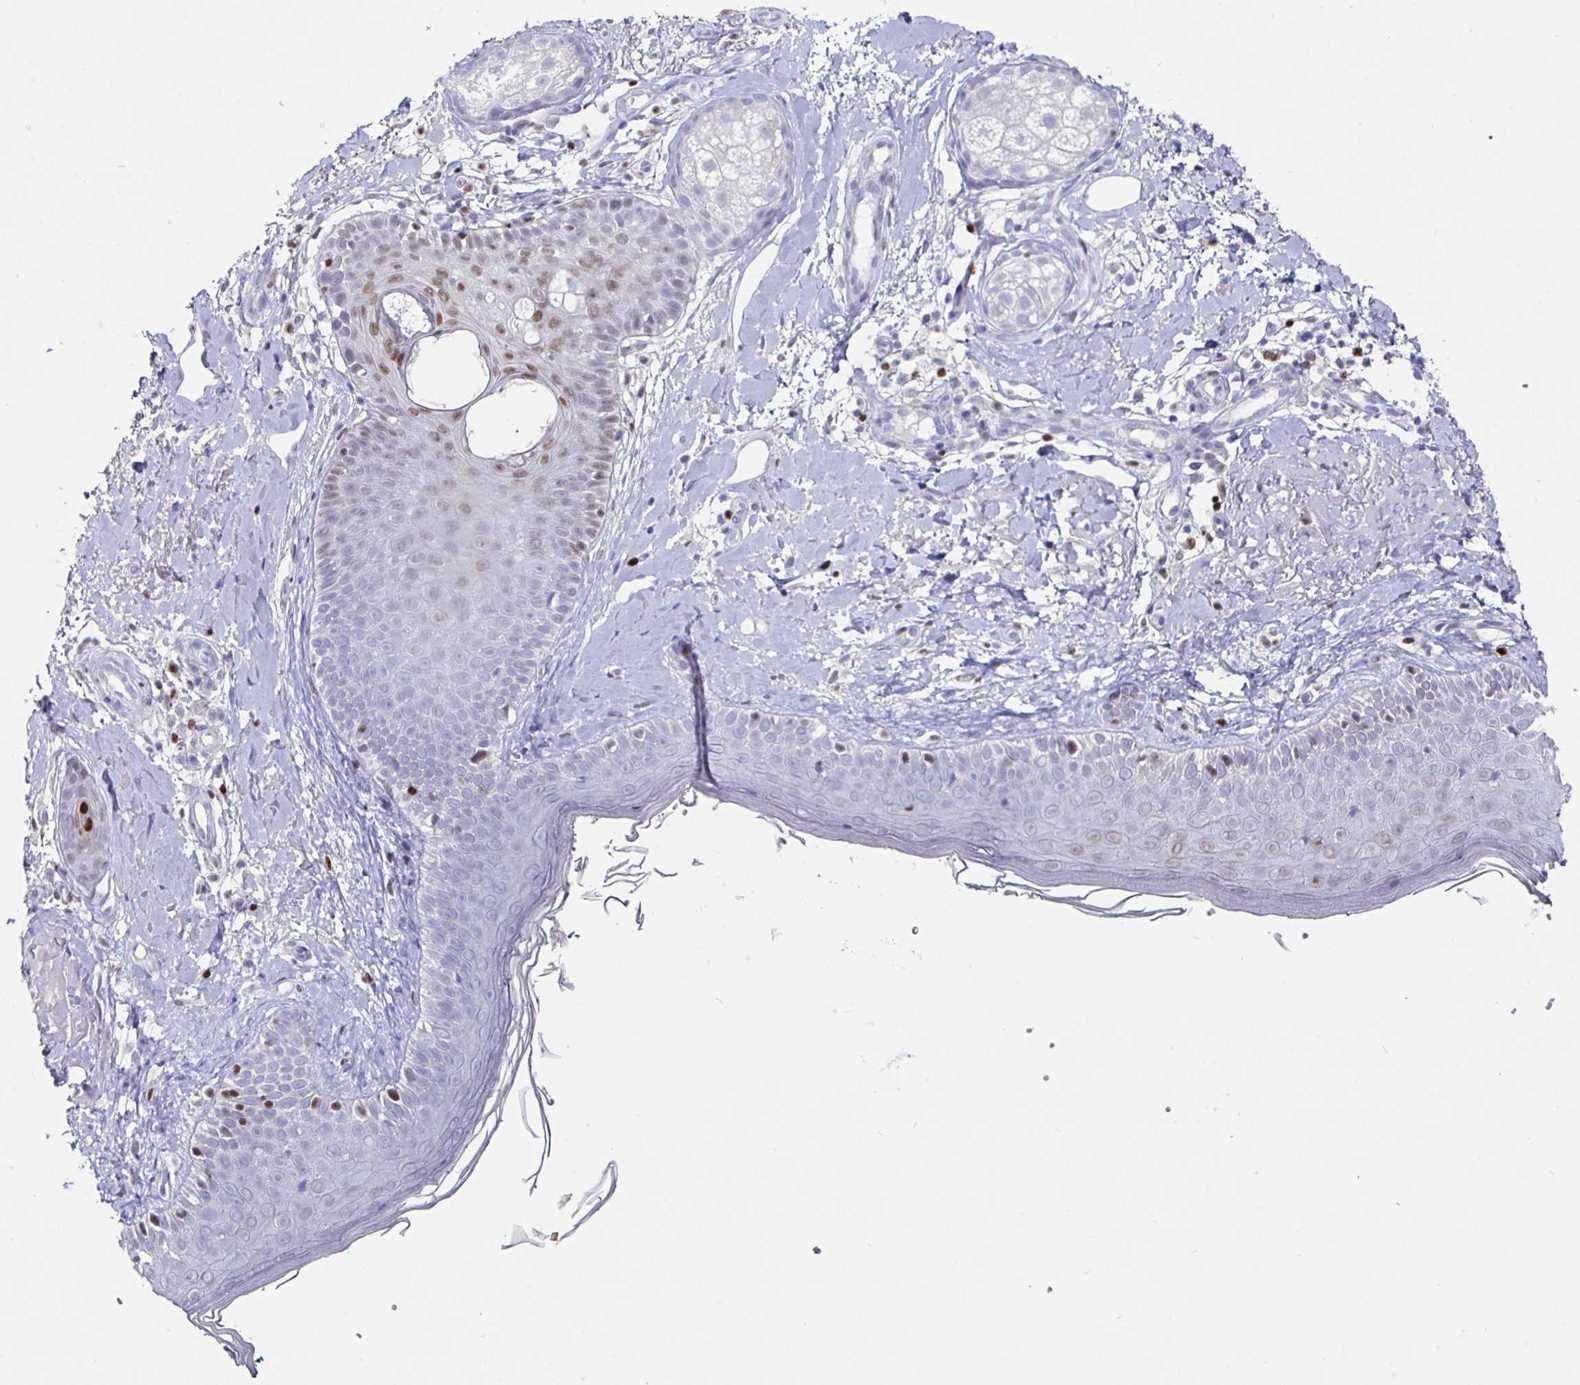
{"staining": {"intensity": "negative", "quantity": "none", "location": "none"}, "tissue": "skin", "cell_type": "Fibroblasts", "image_type": "normal", "snomed": [{"axis": "morphology", "description": "Normal tissue, NOS"}, {"axis": "topography", "description": "Skin"}], "caption": "High power microscopy image of an immunohistochemistry (IHC) micrograph of unremarkable skin, revealing no significant staining in fibroblasts.", "gene": "RUNX2", "patient": {"sex": "male", "age": 73}}